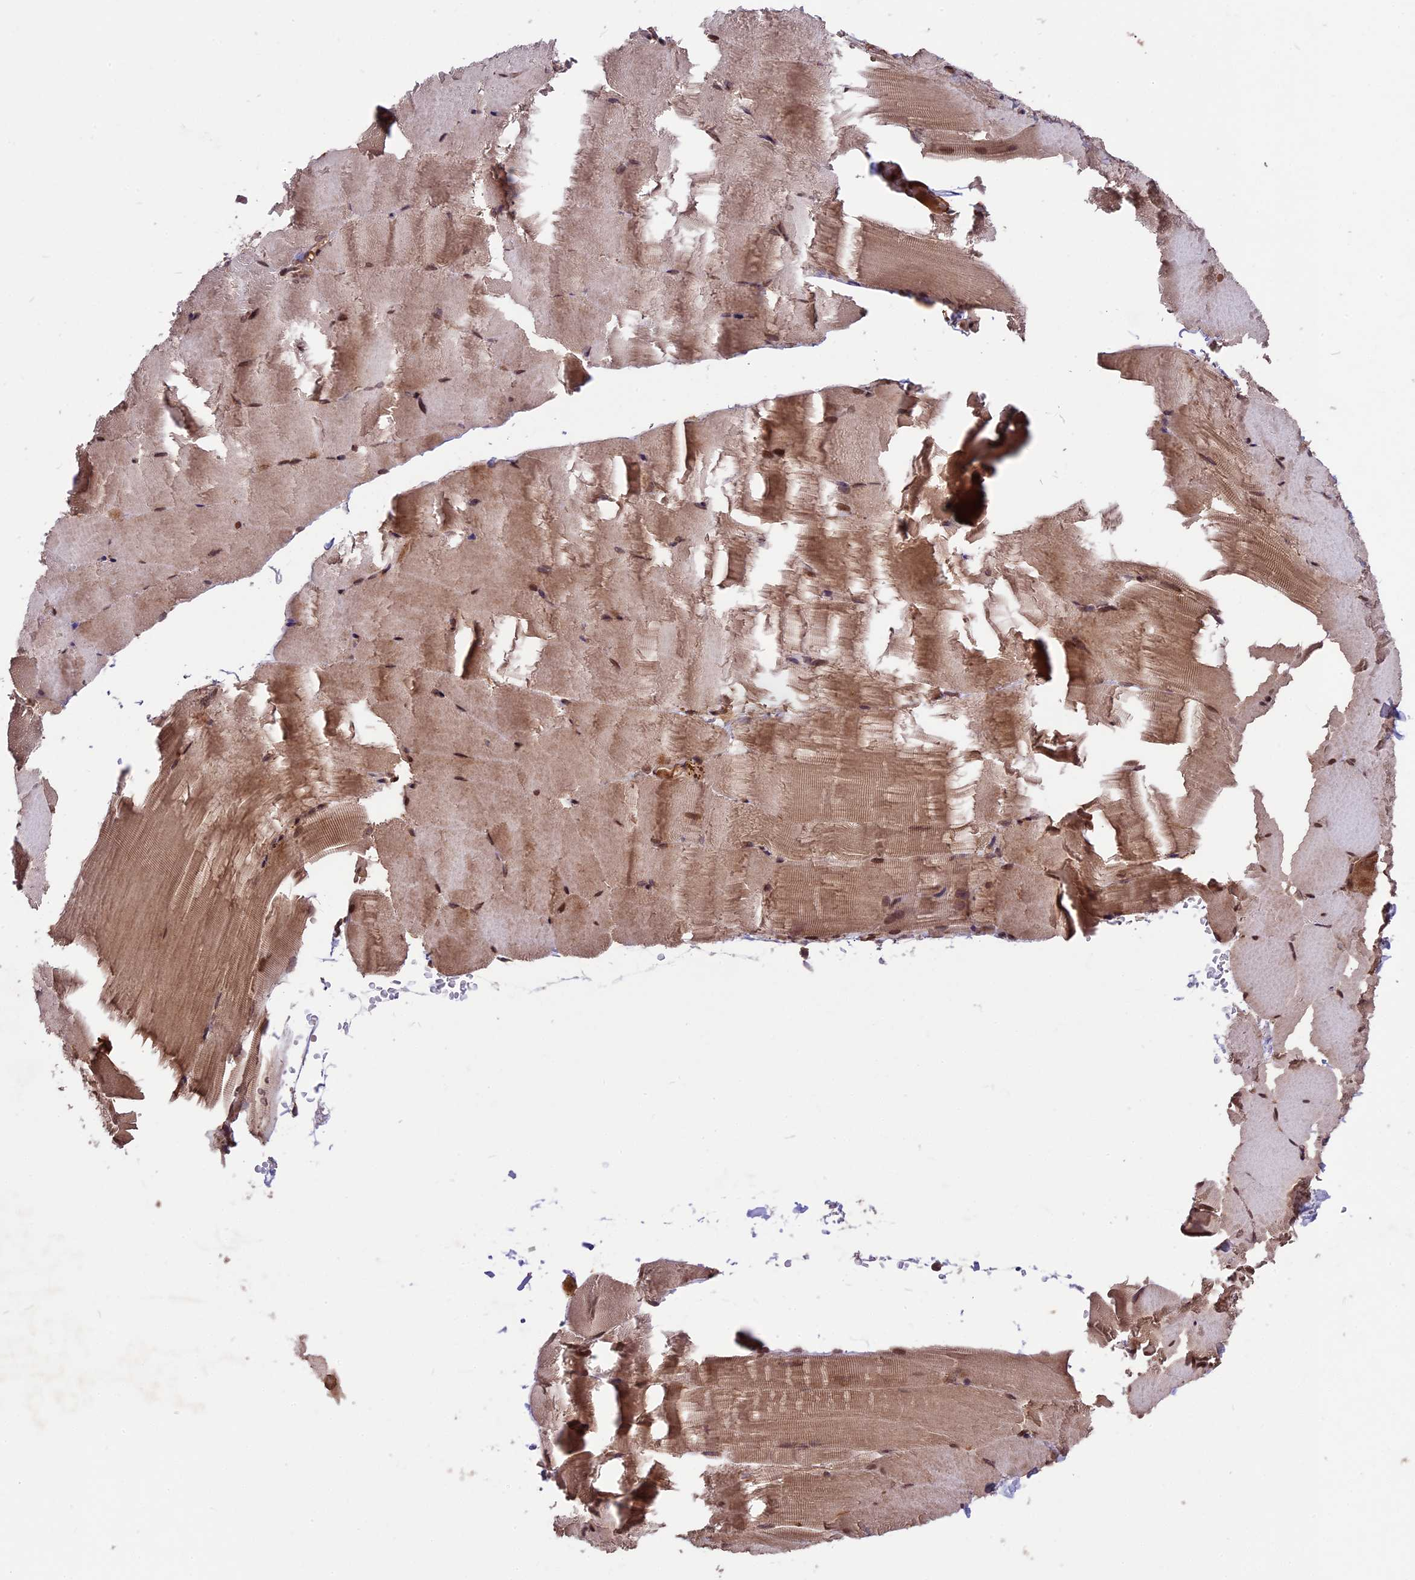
{"staining": {"intensity": "moderate", "quantity": ">75%", "location": "cytoplasmic/membranous,nuclear"}, "tissue": "skeletal muscle", "cell_type": "Myocytes", "image_type": "normal", "snomed": [{"axis": "morphology", "description": "Normal tissue, NOS"}, {"axis": "topography", "description": "Skeletal muscle"}, {"axis": "topography", "description": "Parathyroid gland"}], "caption": "Immunohistochemical staining of unremarkable skeletal muscle shows moderate cytoplasmic/membranous,nuclear protein staining in about >75% of myocytes.", "gene": "ZNF598", "patient": {"sex": "female", "age": 37}}